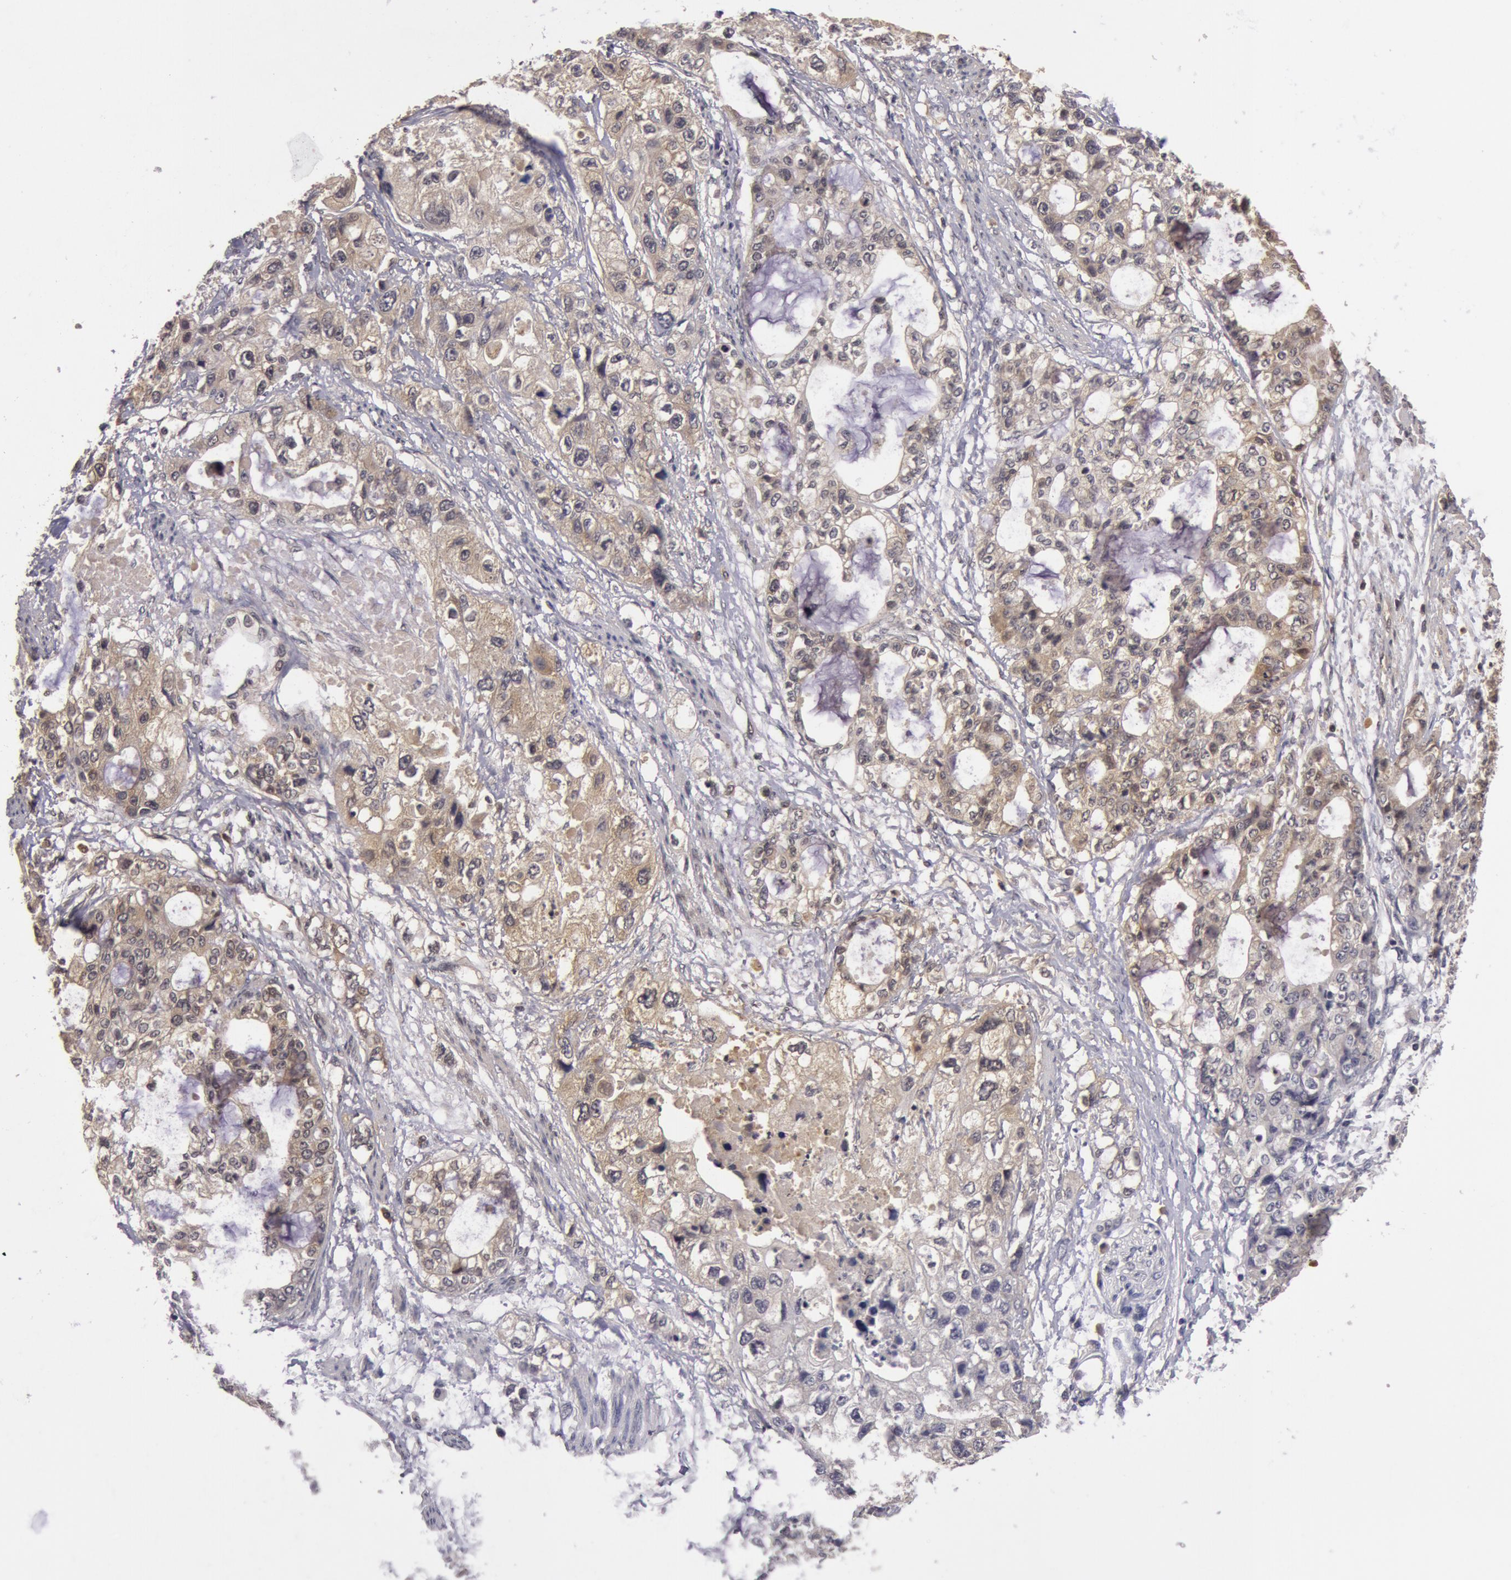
{"staining": {"intensity": "moderate", "quantity": ">75%", "location": "cytoplasmic/membranous"}, "tissue": "stomach cancer", "cell_type": "Tumor cells", "image_type": "cancer", "snomed": [{"axis": "morphology", "description": "Adenocarcinoma, NOS"}, {"axis": "topography", "description": "Stomach, upper"}], "caption": "Immunohistochemical staining of stomach adenocarcinoma demonstrates moderate cytoplasmic/membranous protein expression in approximately >75% of tumor cells.", "gene": "BCHE", "patient": {"sex": "female", "age": 52}}